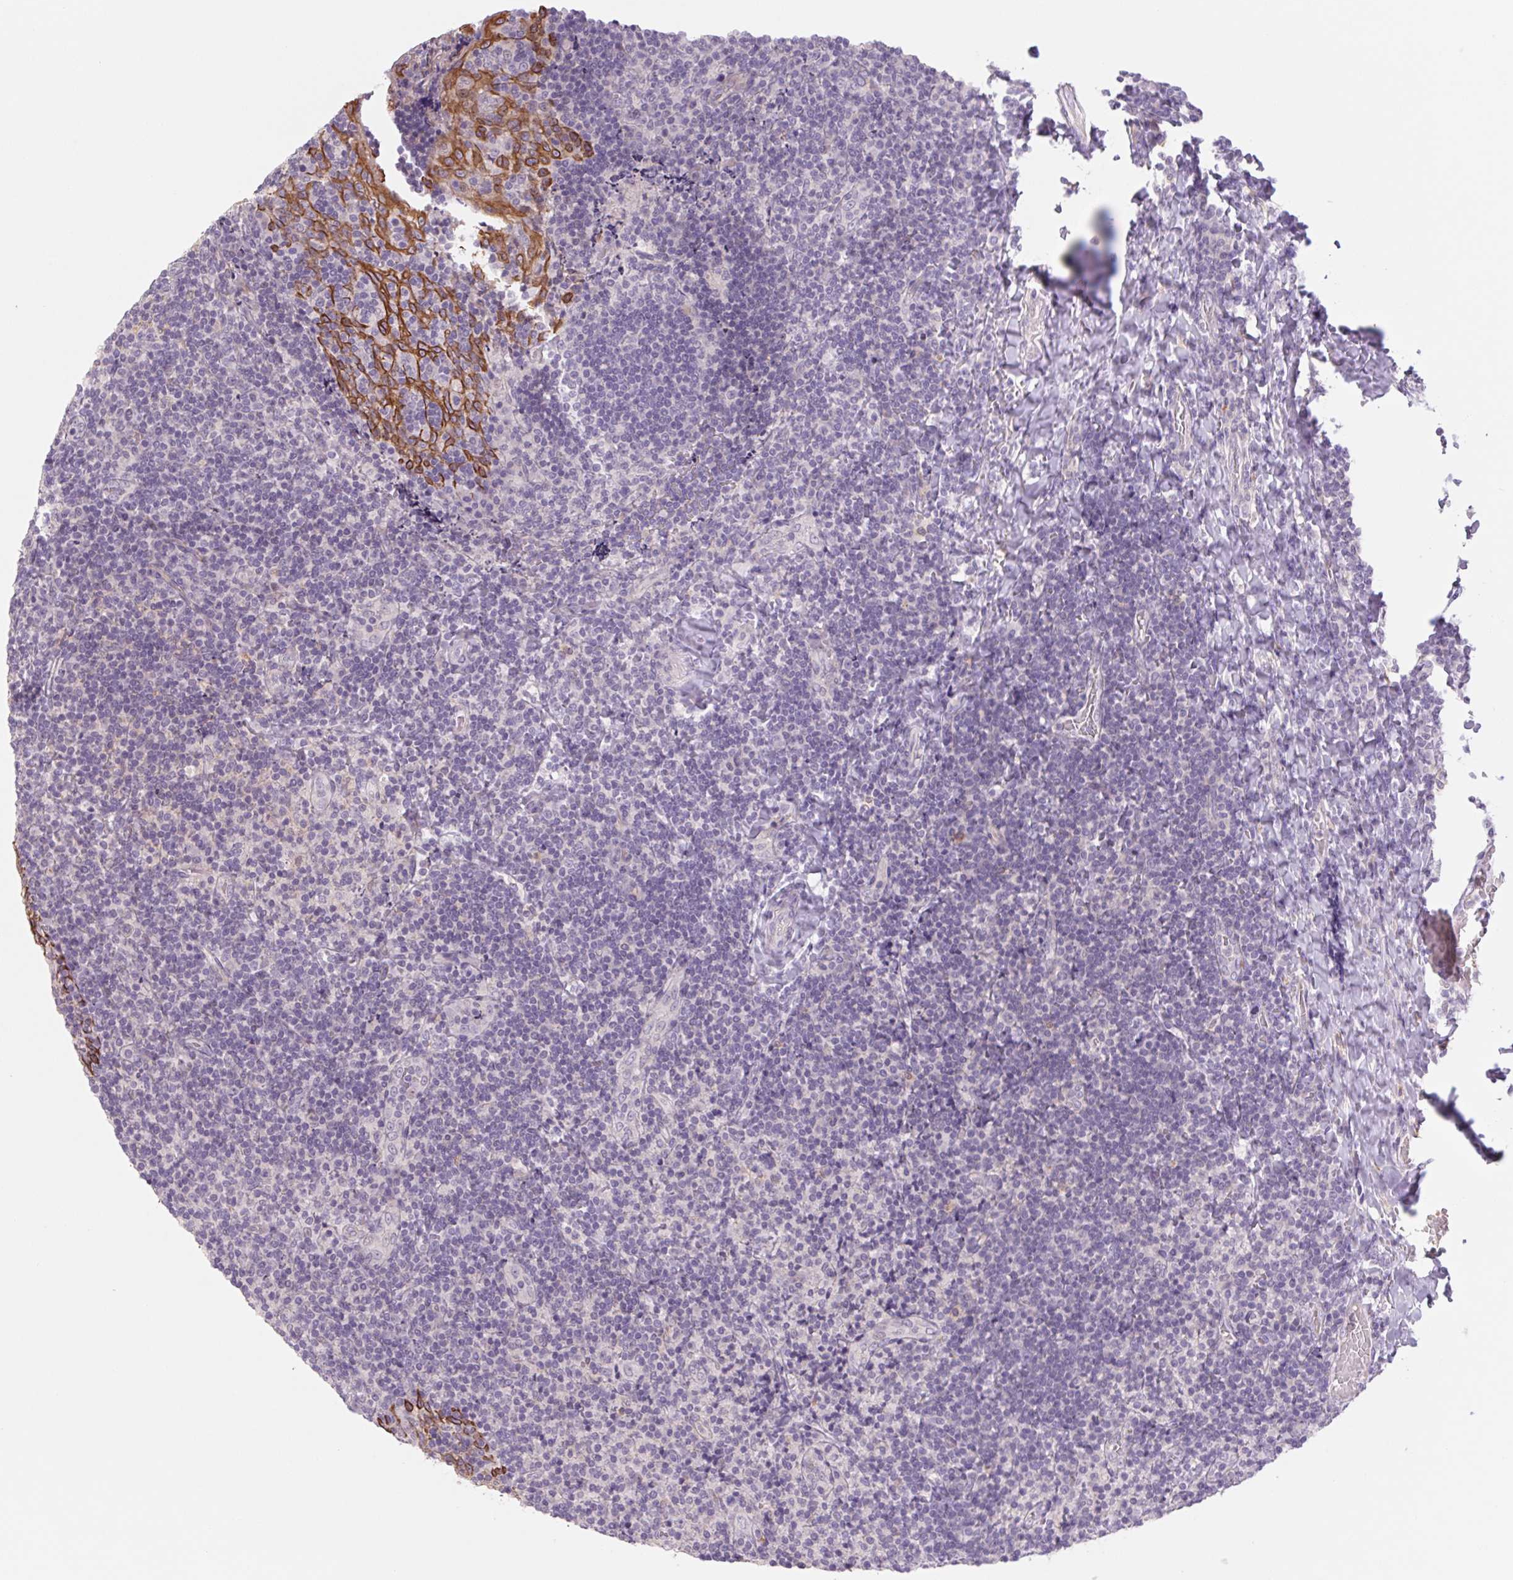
{"staining": {"intensity": "negative", "quantity": "none", "location": "none"}, "tissue": "tonsil", "cell_type": "Germinal center cells", "image_type": "normal", "snomed": [{"axis": "morphology", "description": "Normal tissue, NOS"}, {"axis": "topography", "description": "Tonsil"}], "caption": "This is an IHC image of benign human tonsil. There is no staining in germinal center cells.", "gene": "KRT1", "patient": {"sex": "male", "age": 17}}